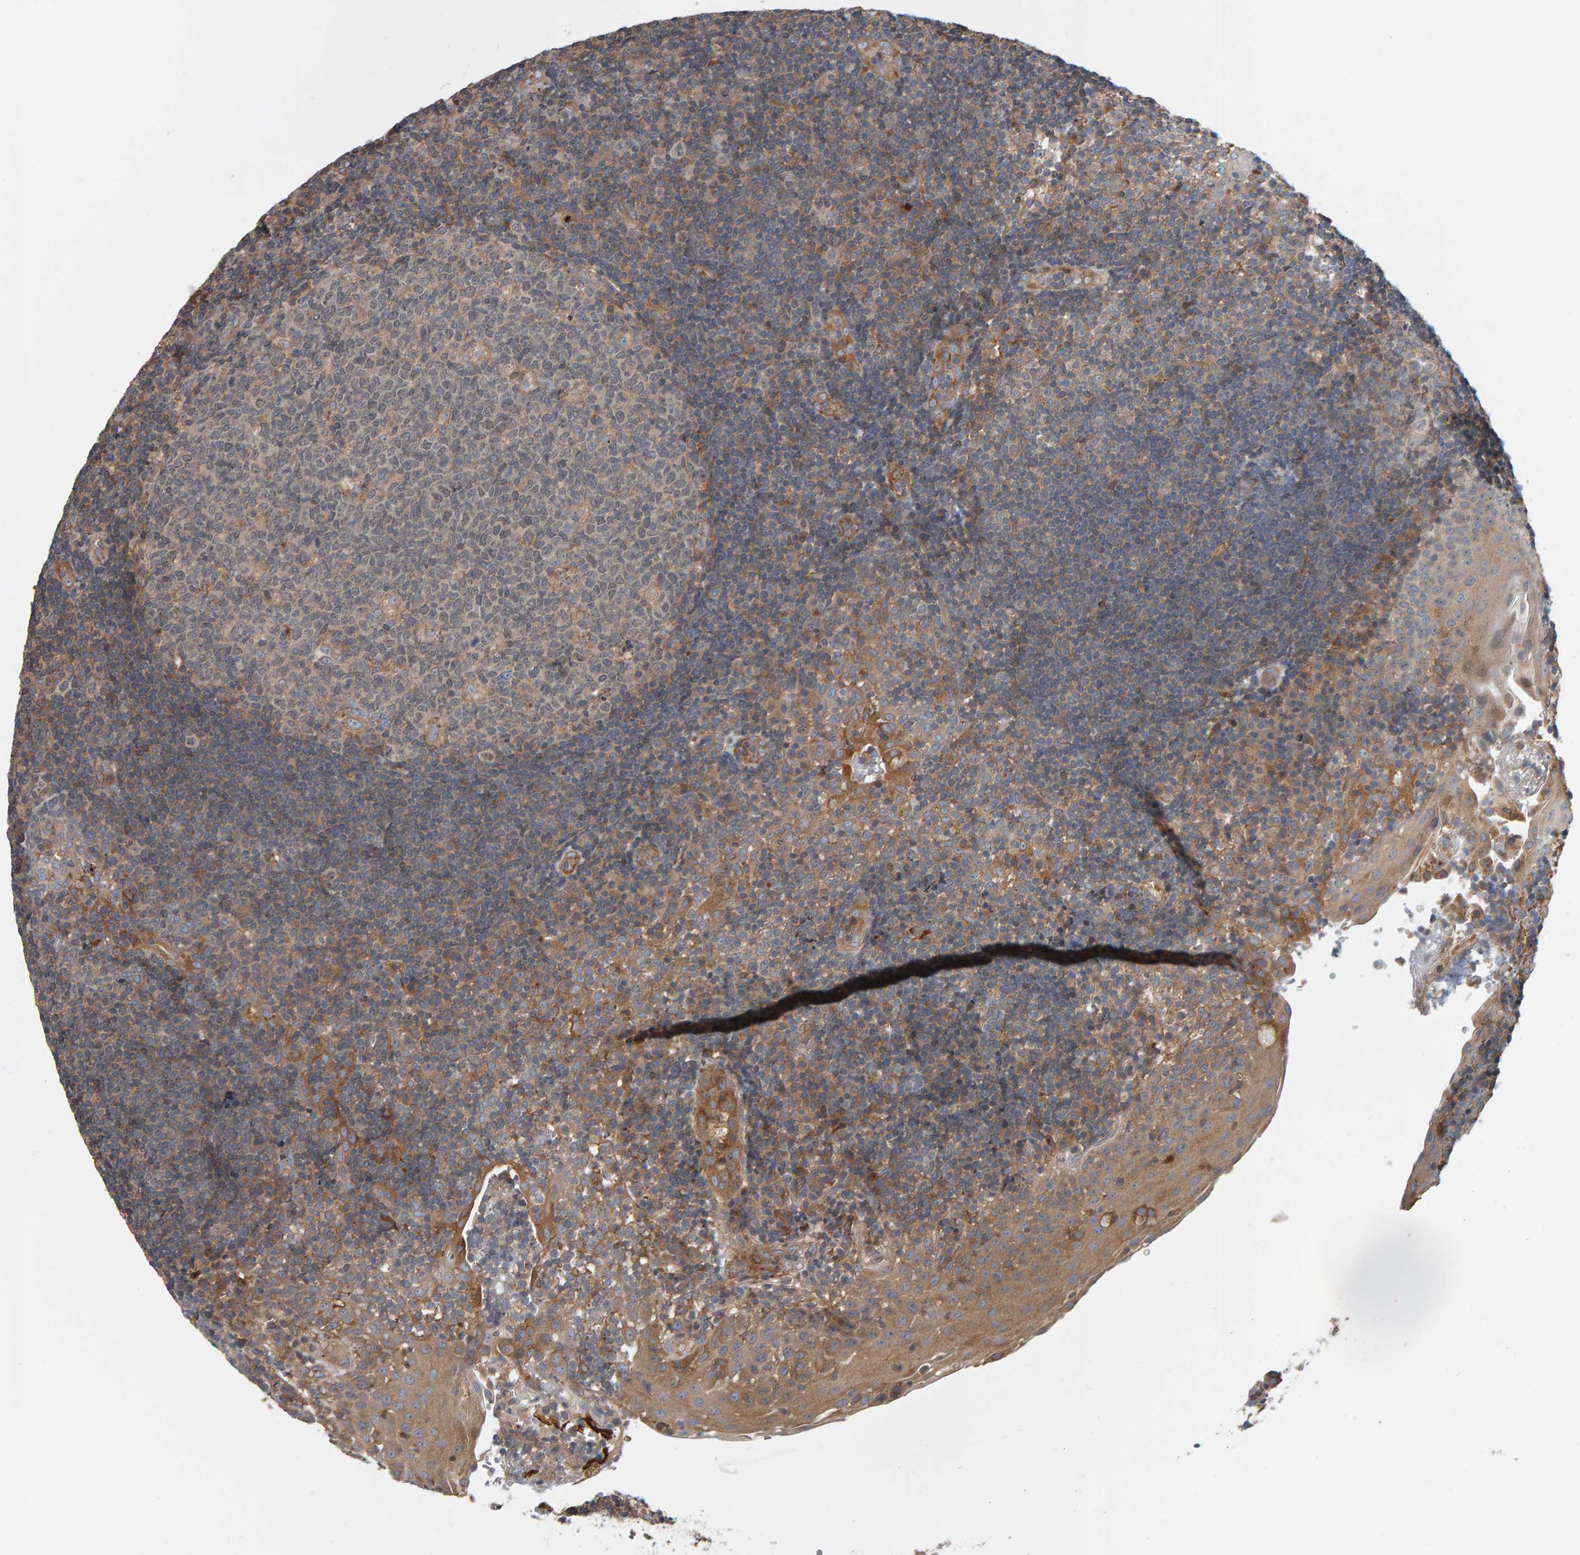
{"staining": {"intensity": "weak", "quantity": "25%-75%", "location": "cytoplasmic/membranous"}, "tissue": "tonsil", "cell_type": "Germinal center cells", "image_type": "normal", "snomed": [{"axis": "morphology", "description": "Normal tissue, NOS"}, {"axis": "topography", "description": "Tonsil"}], "caption": "DAB (3,3'-diaminobenzidine) immunohistochemical staining of normal human tonsil displays weak cytoplasmic/membranous protein positivity in about 25%-75% of germinal center cells. Using DAB (brown) and hematoxylin (blue) stains, captured at high magnification using brightfield microscopy.", "gene": "C9orf72", "patient": {"sex": "female", "age": 40}}